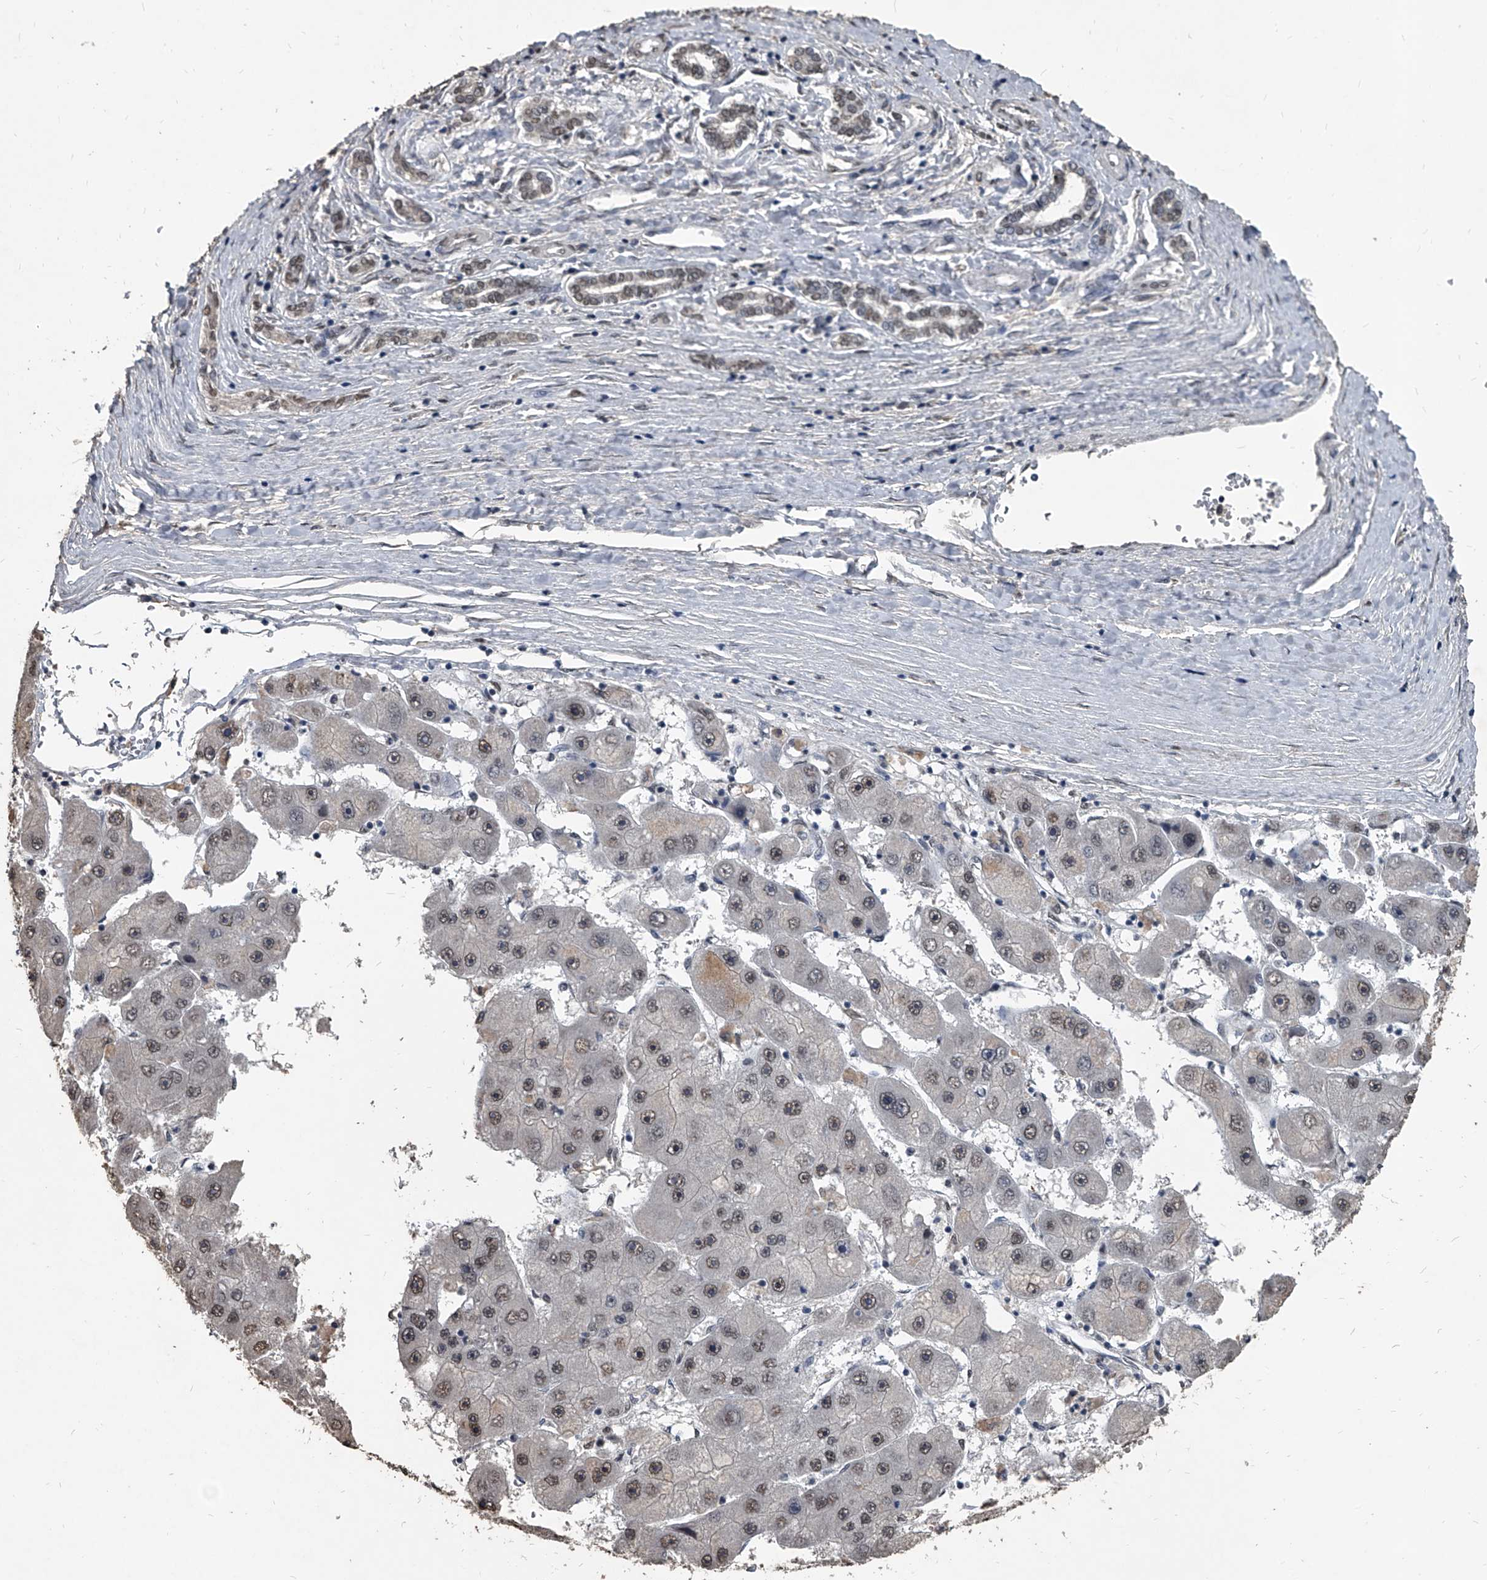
{"staining": {"intensity": "weak", "quantity": ">75%", "location": "nuclear"}, "tissue": "liver cancer", "cell_type": "Tumor cells", "image_type": "cancer", "snomed": [{"axis": "morphology", "description": "Carcinoma, Hepatocellular, NOS"}, {"axis": "topography", "description": "Liver"}], "caption": "Protein expression analysis of human hepatocellular carcinoma (liver) reveals weak nuclear positivity in approximately >75% of tumor cells.", "gene": "MATR3", "patient": {"sex": "female", "age": 61}}